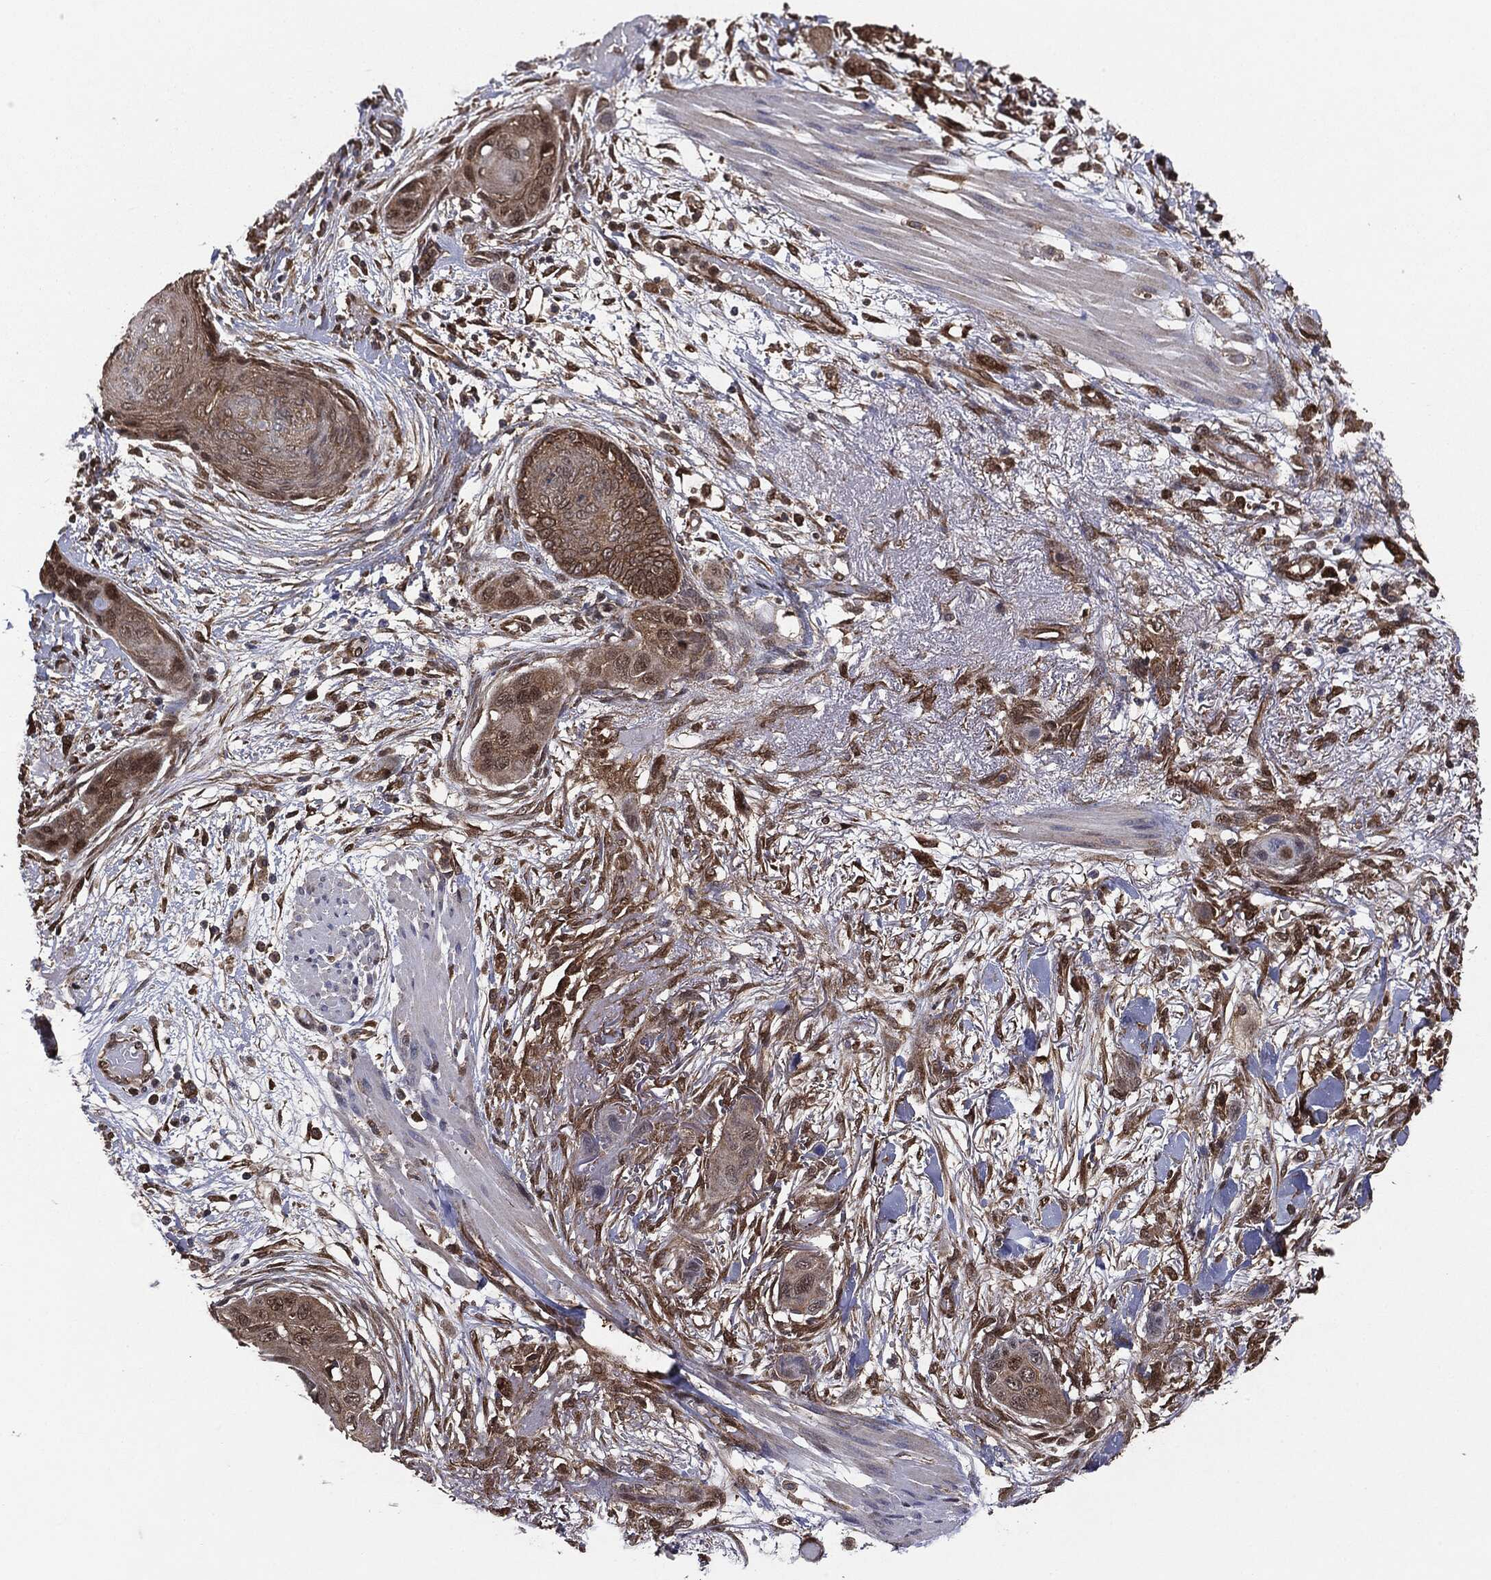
{"staining": {"intensity": "weak", "quantity": ">75%", "location": "cytoplasmic/membranous"}, "tissue": "skin cancer", "cell_type": "Tumor cells", "image_type": "cancer", "snomed": [{"axis": "morphology", "description": "Squamous cell carcinoma, NOS"}, {"axis": "topography", "description": "Skin"}], "caption": "A histopathology image of skin cancer stained for a protein displays weak cytoplasmic/membranous brown staining in tumor cells.", "gene": "NME1", "patient": {"sex": "male", "age": 79}}